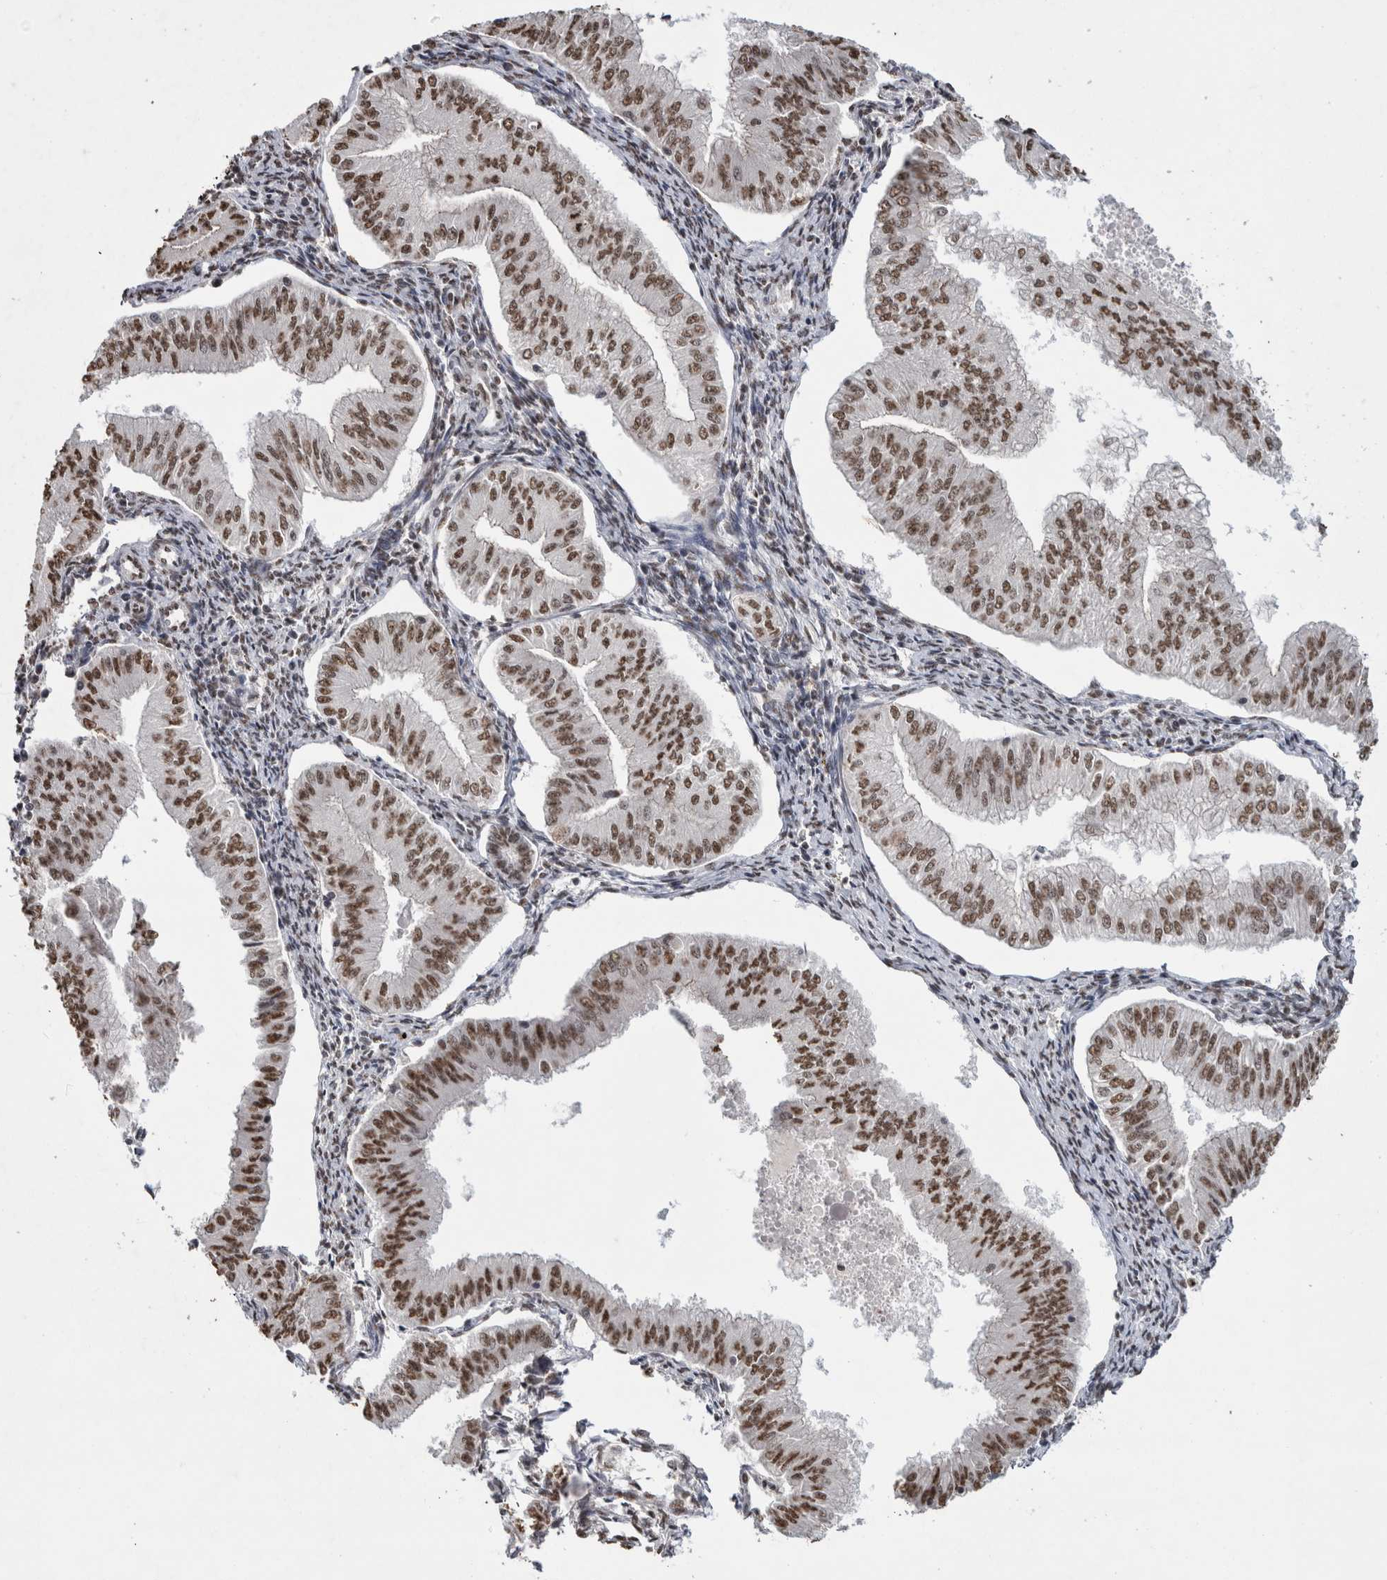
{"staining": {"intensity": "moderate", "quantity": ">75%", "location": "nuclear"}, "tissue": "endometrial cancer", "cell_type": "Tumor cells", "image_type": "cancer", "snomed": [{"axis": "morphology", "description": "Normal tissue, NOS"}, {"axis": "morphology", "description": "Adenocarcinoma, NOS"}, {"axis": "topography", "description": "Endometrium"}], "caption": "Adenocarcinoma (endometrial) stained with a protein marker exhibits moderate staining in tumor cells.", "gene": "RPS6KA2", "patient": {"sex": "female", "age": 53}}